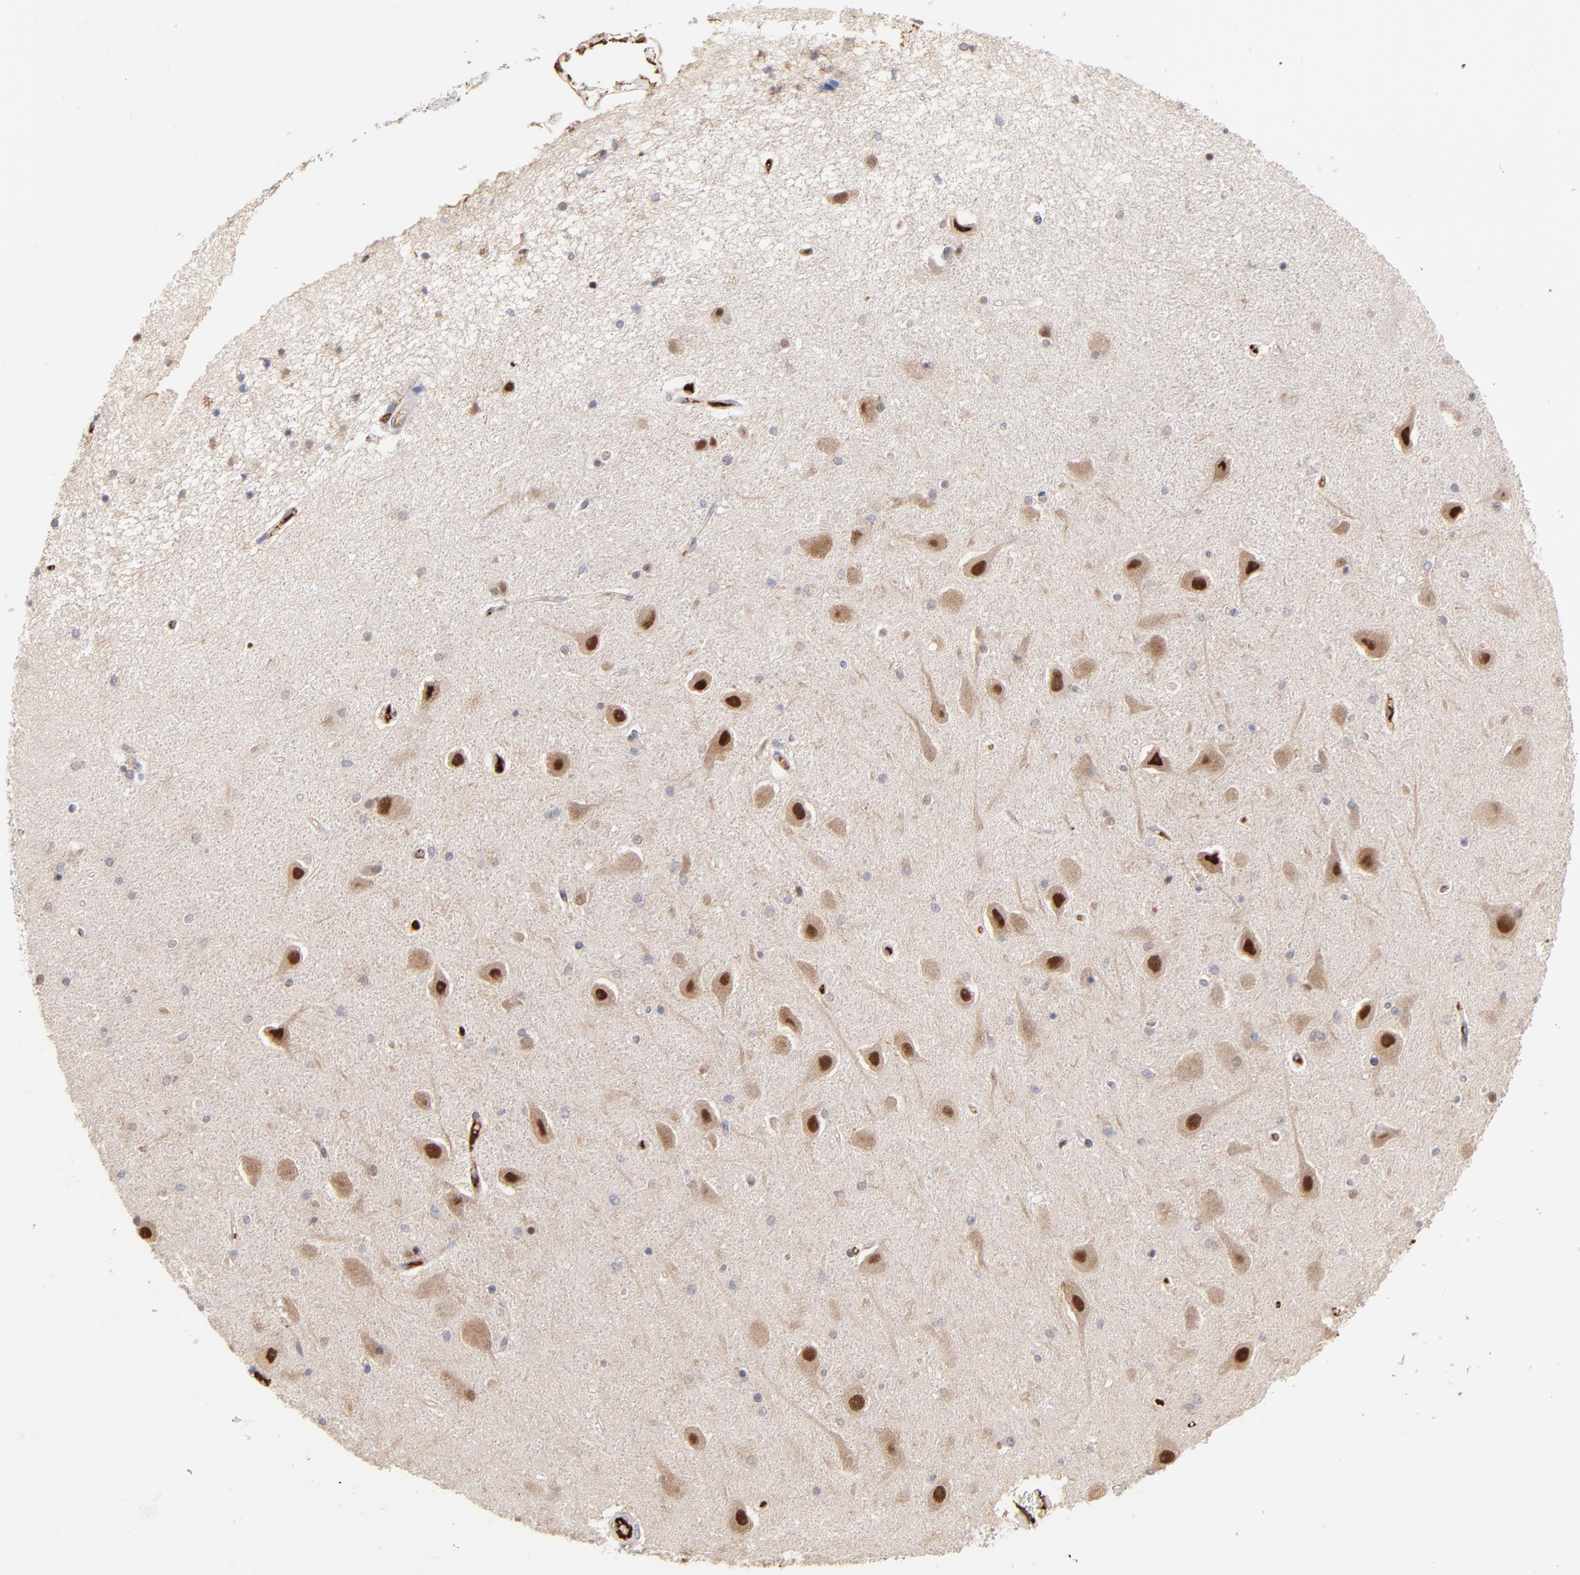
{"staining": {"intensity": "moderate", "quantity": "25%-75%", "location": "nuclear"}, "tissue": "hippocampus", "cell_type": "Glial cells", "image_type": "normal", "snomed": [{"axis": "morphology", "description": "Normal tissue, NOS"}, {"axis": "topography", "description": "Hippocampus"}], "caption": "The immunohistochemical stain shows moderate nuclear expression in glial cells of benign hippocampus. (DAB IHC, brown staining for protein, blue staining for nuclei).", "gene": "PSMD14", "patient": {"sex": "female", "age": 54}}